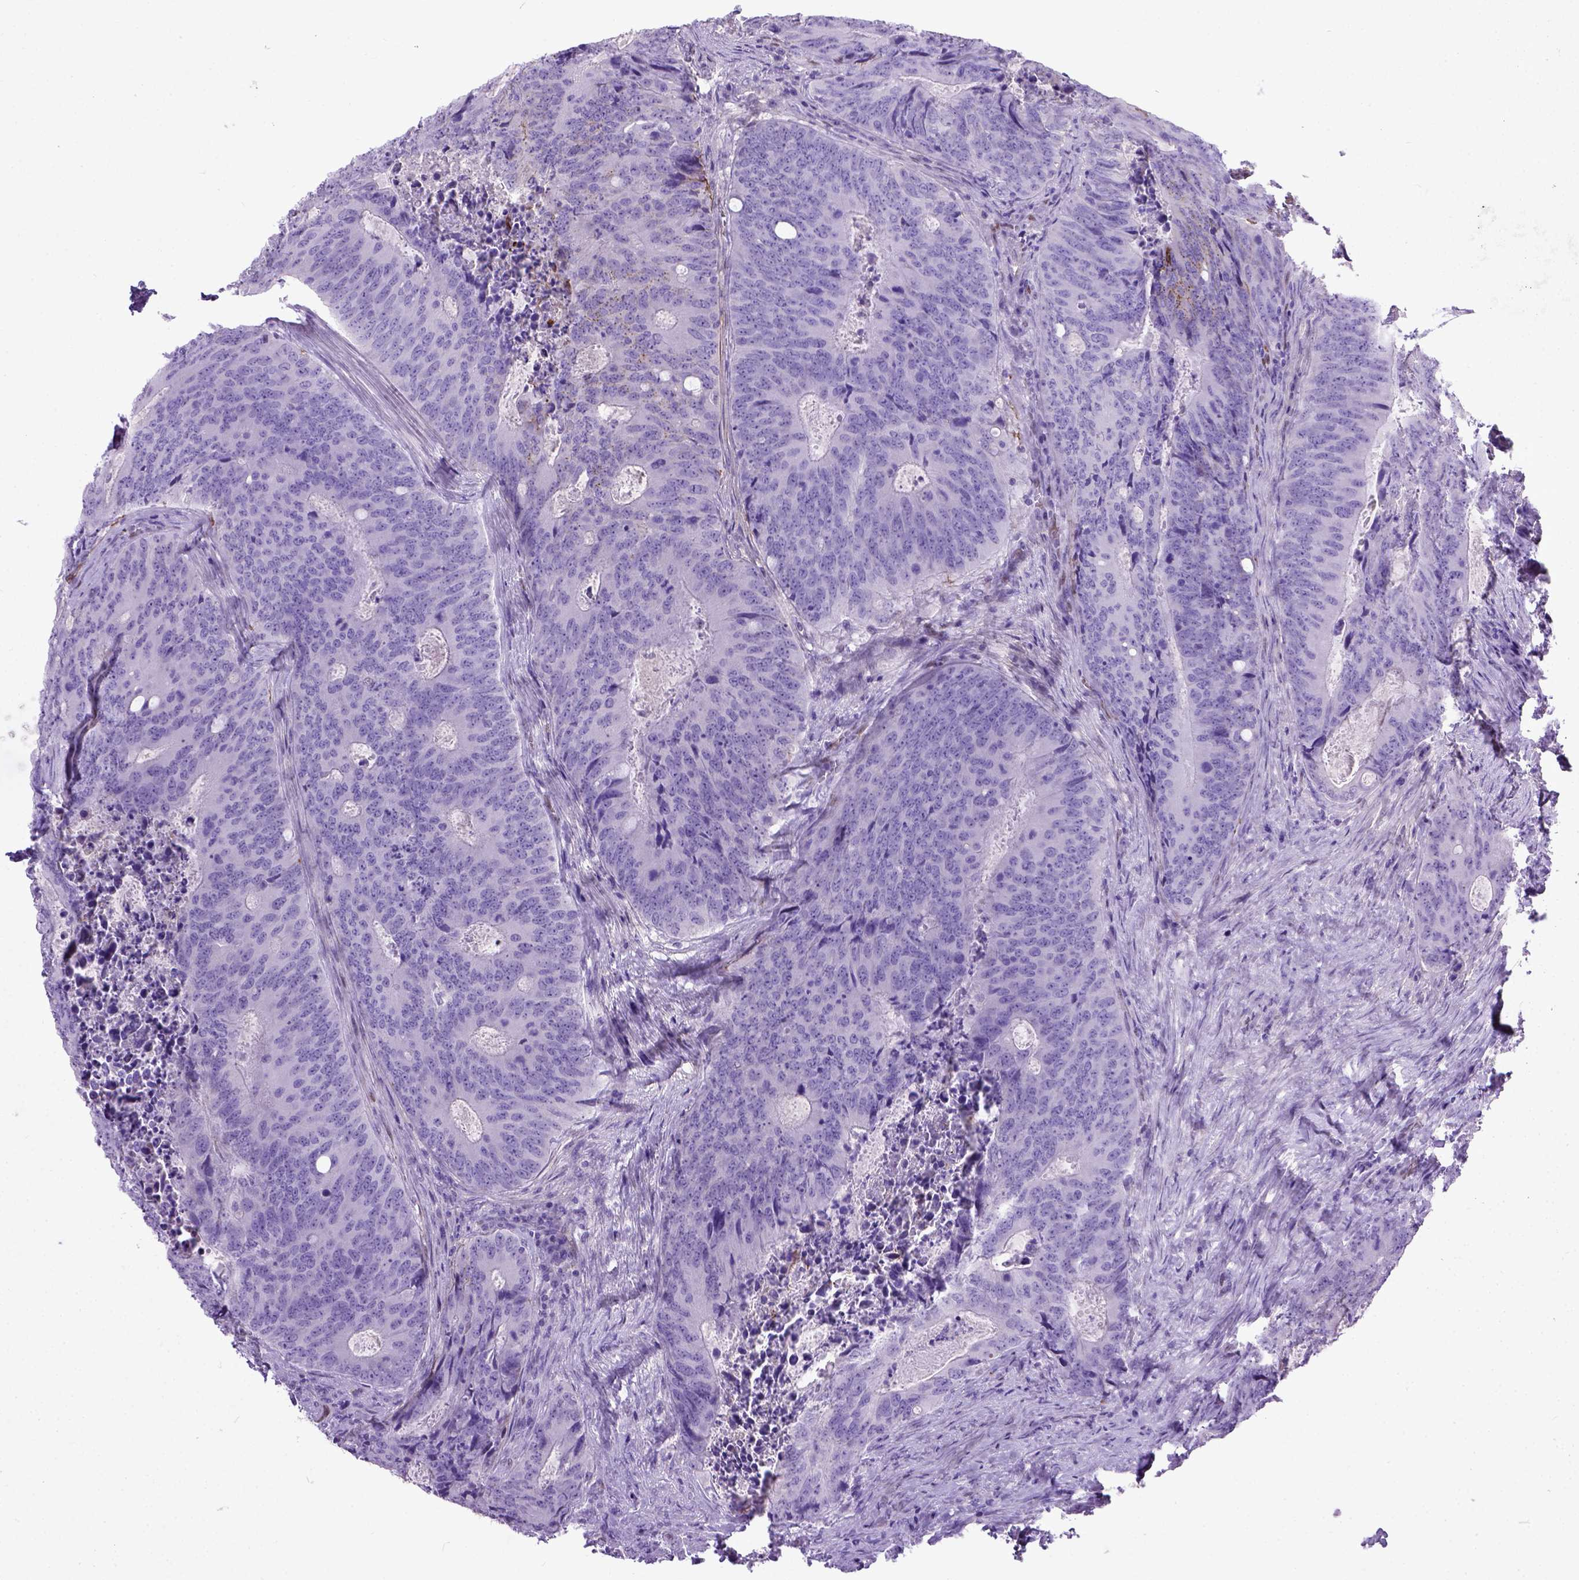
{"staining": {"intensity": "negative", "quantity": "none", "location": "none"}, "tissue": "colorectal cancer", "cell_type": "Tumor cells", "image_type": "cancer", "snomed": [{"axis": "morphology", "description": "Adenocarcinoma, NOS"}, {"axis": "topography", "description": "Colon"}], "caption": "Tumor cells are negative for protein expression in human colorectal cancer.", "gene": "ADAMTS8", "patient": {"sex": "male", "age": 67}}